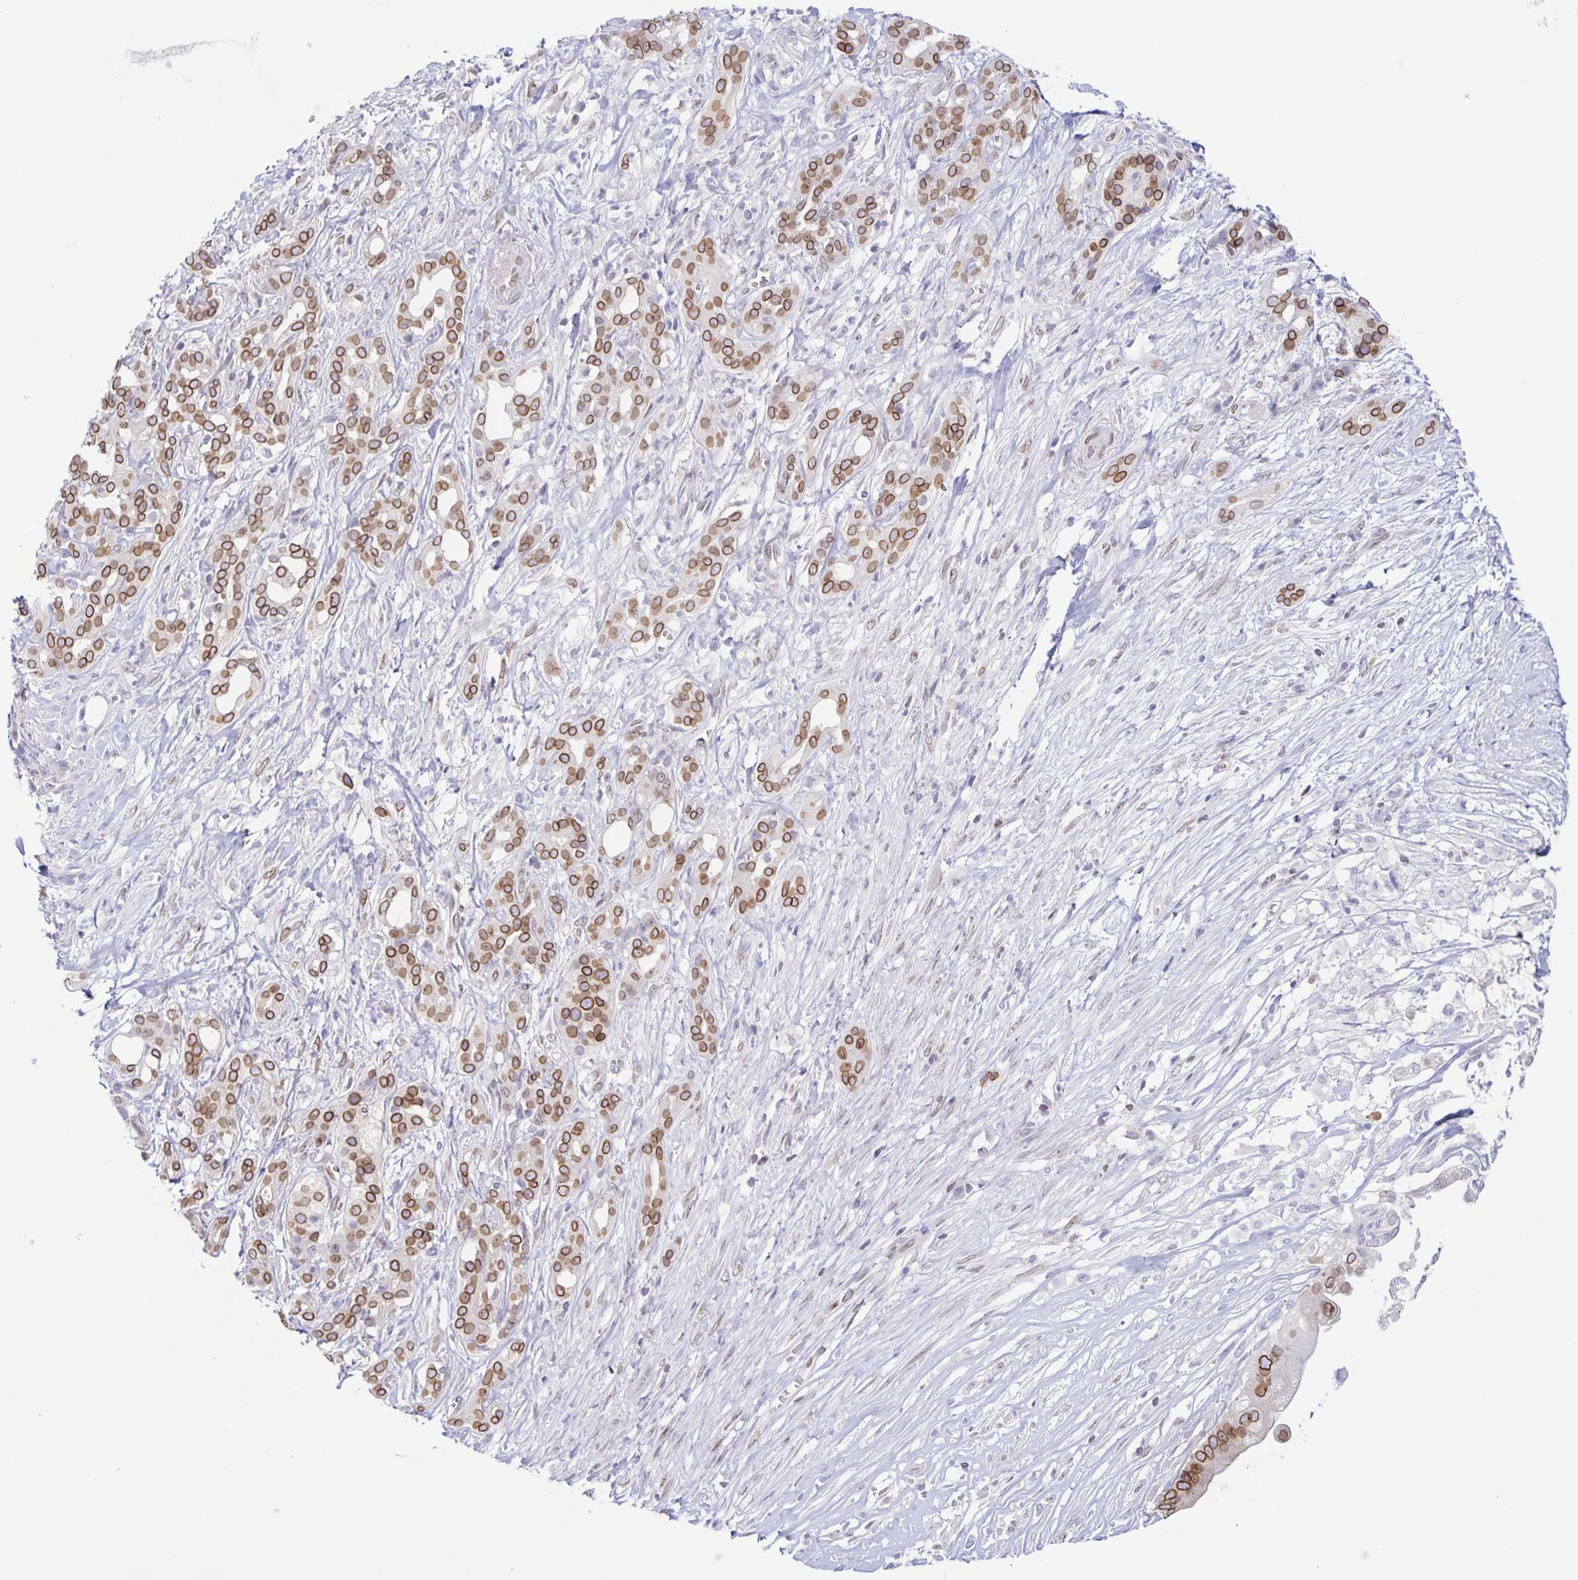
{"staining": {"intensity": "moderate", "quantity": ">75%", "location": "cytoplasmic/membranous,nuclear"}, "tissue": "pancreatic cancer", "cell_type": "Tumor cells", "image_type": "cancer", "snomed": [{"axis": "morphology", "description": "Adenocarcinoma, NOS"}, {"axis": "topography", "description": "Pancreas"}], "caption": "Pancreatic cancer tissue exhibits moderate cytoplasmic/membranous and nuclear expression in approximately >75% of tumor cells, visualized by immunohistochemistry.", "gene": "SYNE2", "patient": {"sex": "male", "age": 61}}